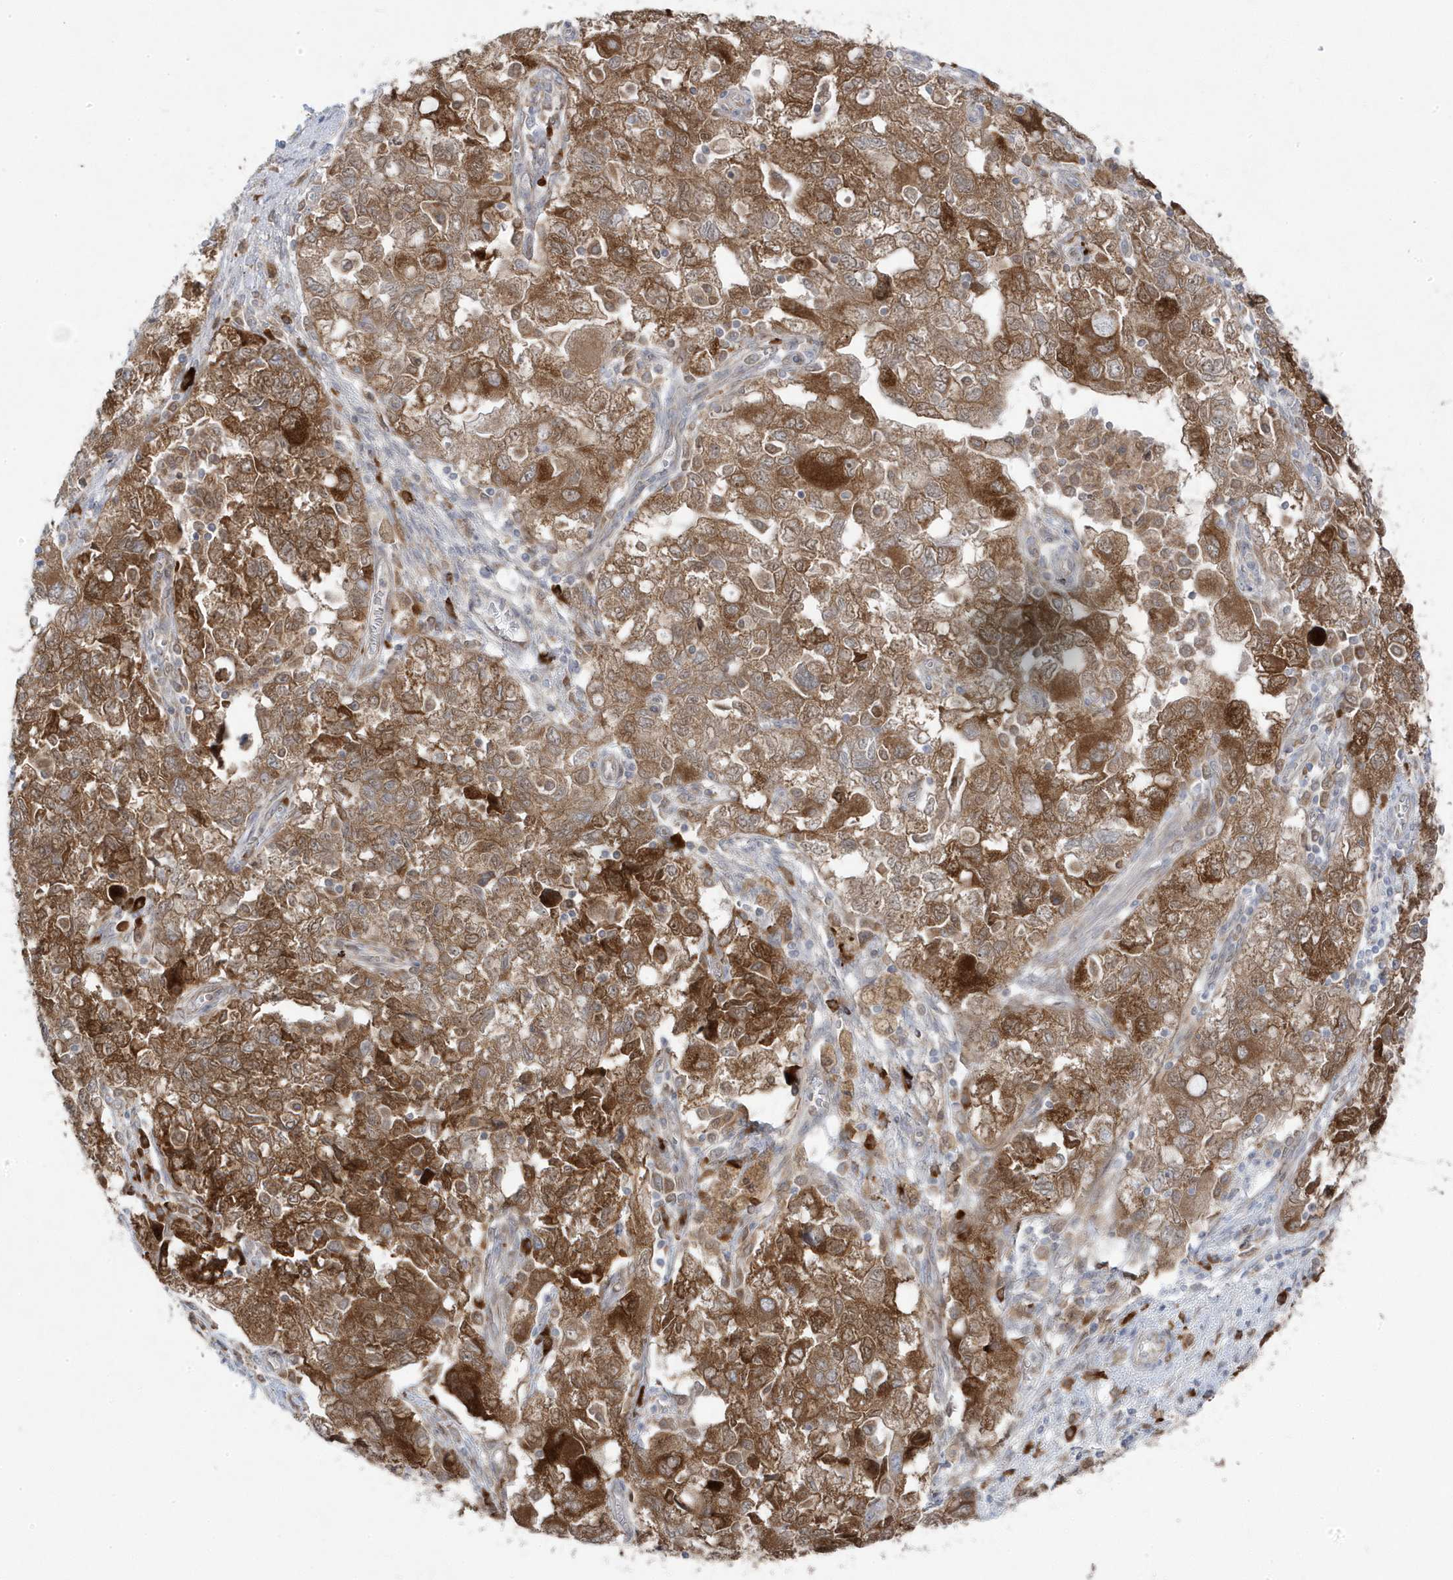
{"staining": {"intensity": "strong", "quantity": ">75%", "location": "cytoplasmic/membranous"}, "tissue": "ovarian cancer", "cell_type": "Tumor cells", "image_type": "cancer", "snomed": [{"axis": "morphology", "description": "Carcinoma, NOS"}, {"axis": "morphology", "description": "Cystadenocarcinoma, serous, NOS"}, {"axis": "topography", "description": "Ovary"}], "caption": "An immunohistochemistry image of neoplastic tissue is shown. Protein staining in brown shows strong cytoplasmic/membranous positivity in ovarian cancer within tumor cells. The staining was performed using DAB (3,3'-diaminobenzidine), with brown indicating positive protein expression. Nuclei are stained blue with hematoxylin.", "gene": "ZNF654", "patient": {"sex": "female", "age": 69}}